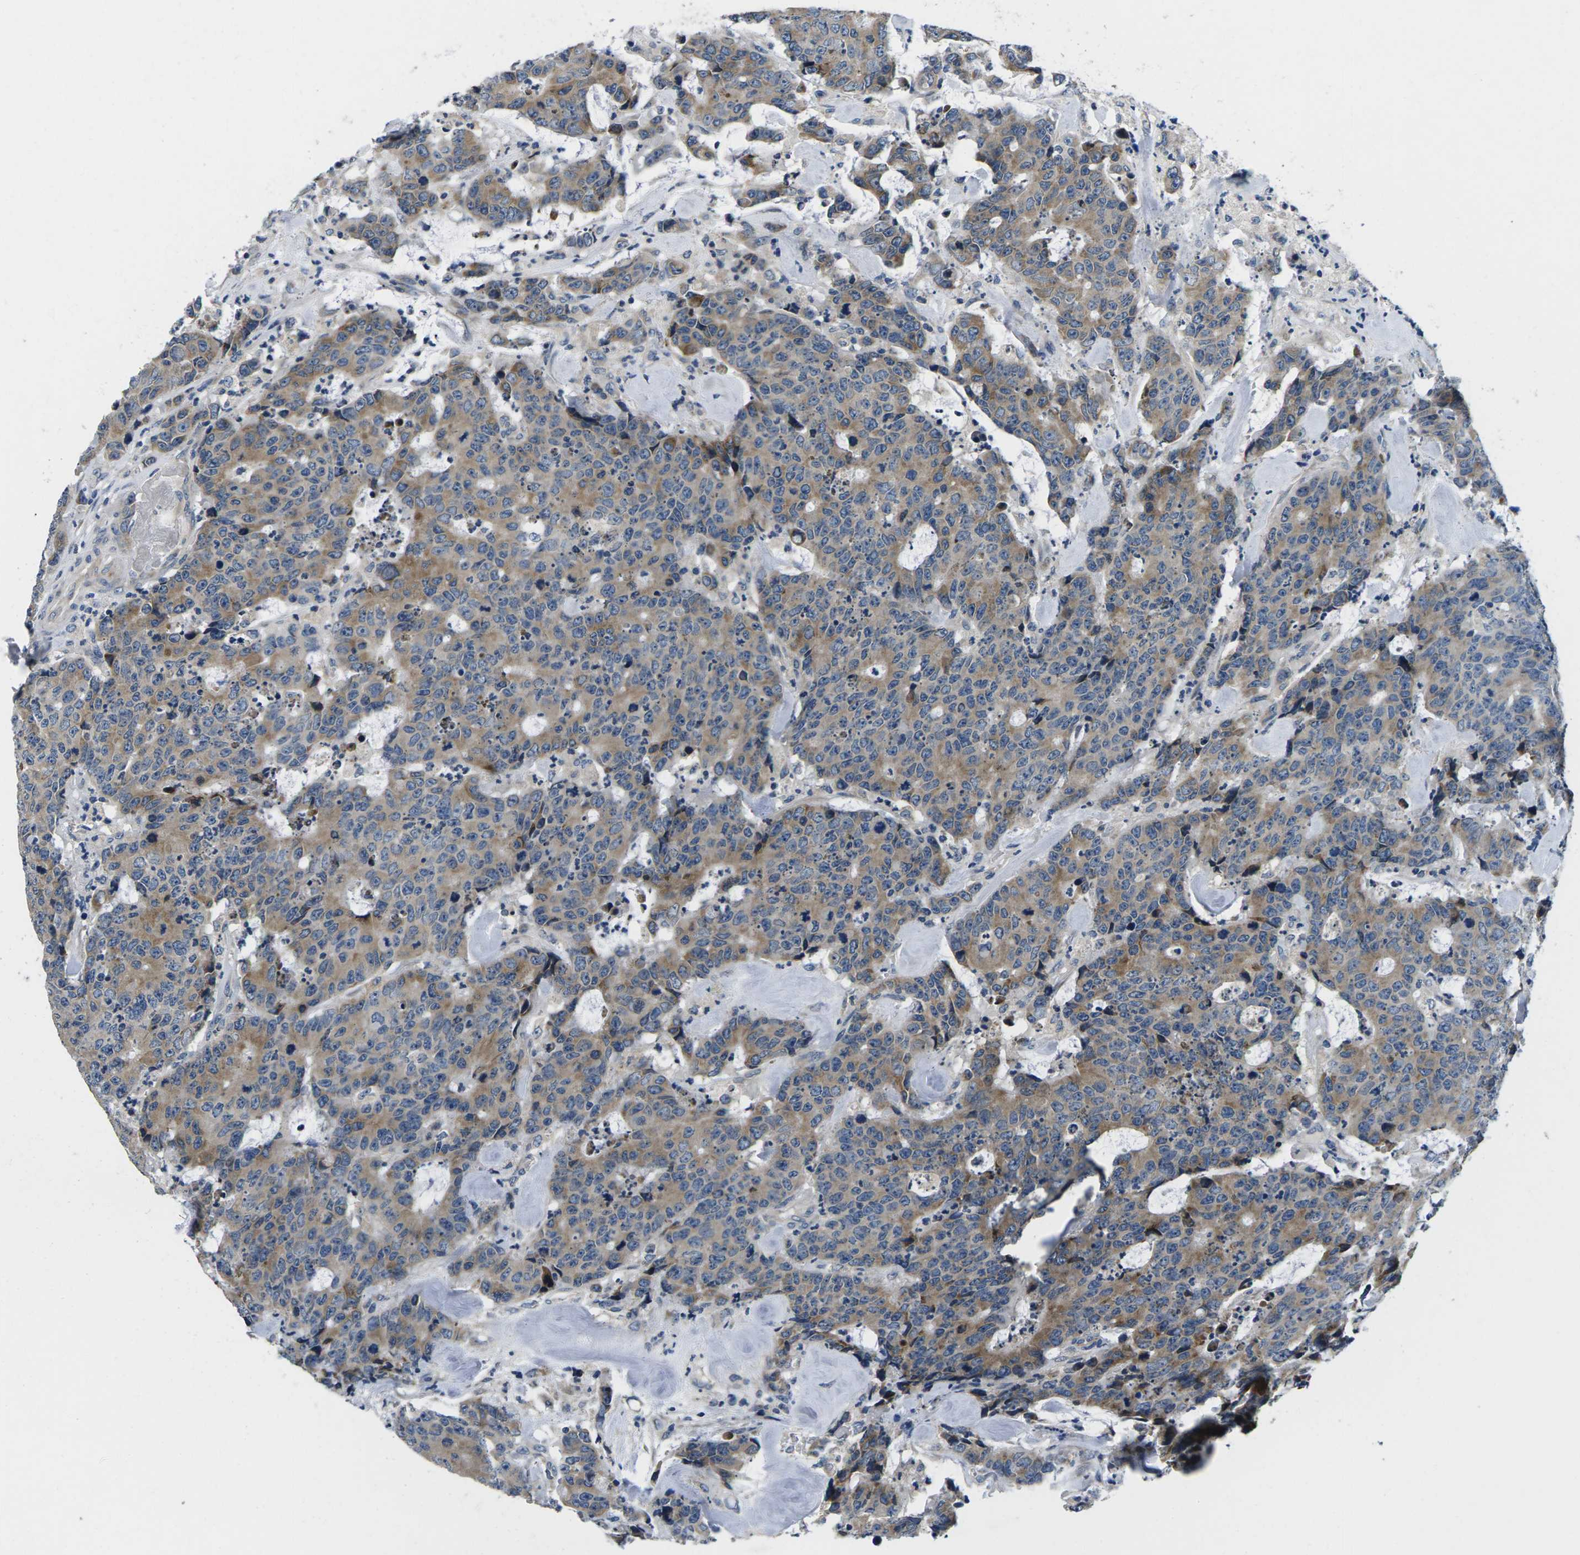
{"staining": {"intensity": "moderate", "quantity": ">75%", "location": "cytoplasmic/membranous"}, "tissue": "colorectal cancer", "cell_type": "Tumor cells", "image_type": "cancer", "snomed": [{"axis": "morphology", "description": "Adenocarcinoma, NOS"}, {"axis": "topography", "description": "Colon"}], "caption": "Immunohistochemical staining of colorectal cancer demonstrates medium levels of moderate cytoplasmic/membranous protein positivity in approximately >75% of tumor cells.", "gene": "ERGIC3", "patient": {"sex": "female", "age": 86}}